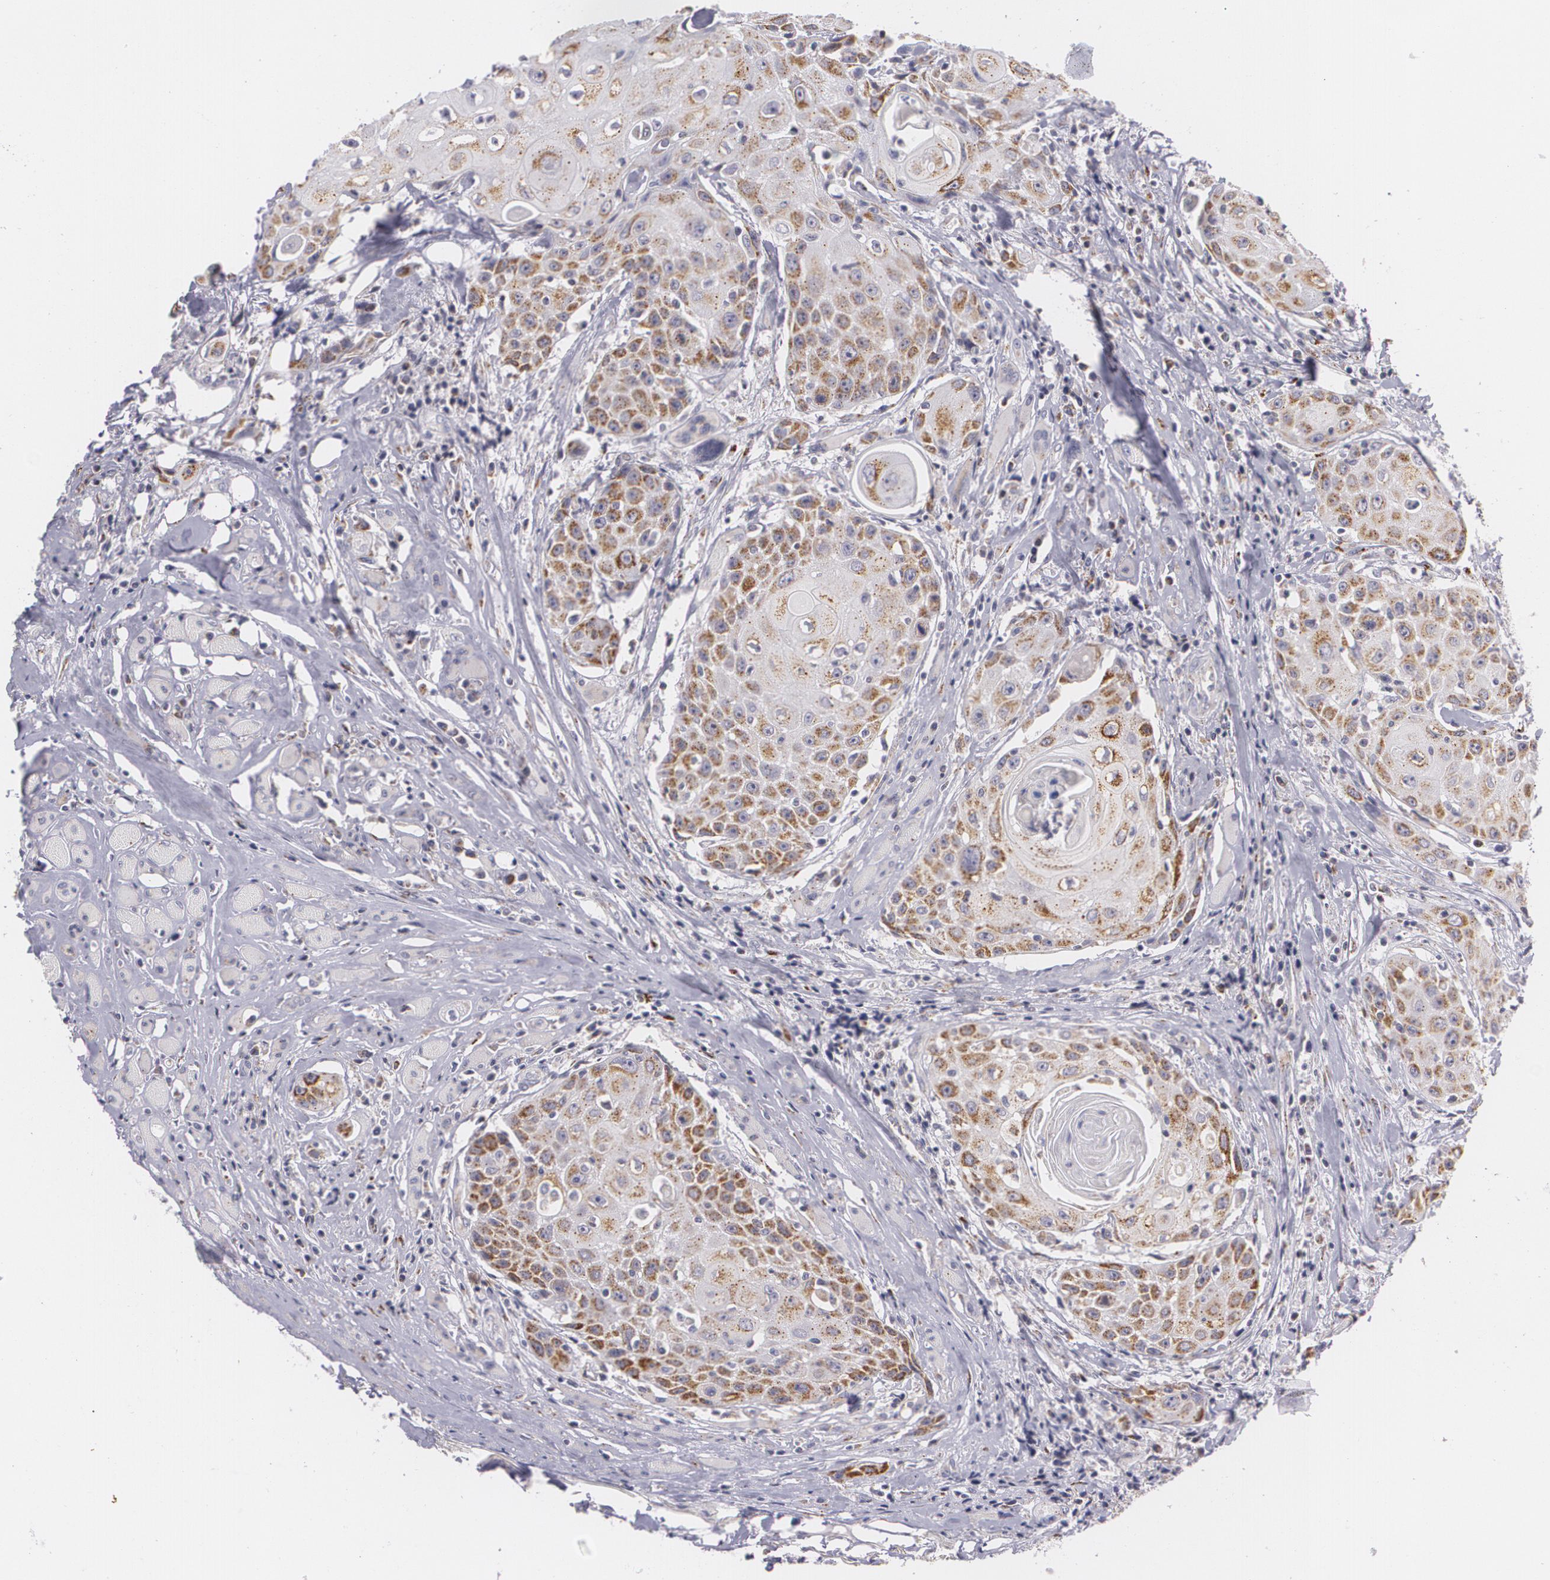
{"staining": {"intensity": "moderate", "quantity": ">75%", "location": "cytoplasmic/membranous"}, "tissue": "head and neck cancer", "cell_type": "Tumor cells", "image_type": "cancer", "snomed": [{"axis": "morphology", "description": "Squamous cell carcinoma, NOS"}, {"axis": "topography", "description": "Oral tissue"}, {"axis": "topography", "description": "Head-Neck"}], "caption": "Squamous cell carcinoma (head and neck) stained with immunohistochemistry (IHC) shows moderate cytoplasmic/membranous staining in about >75% of tumor cells.", "gene": "CILK1", "patient": {"sex": "female", "age": 82}}